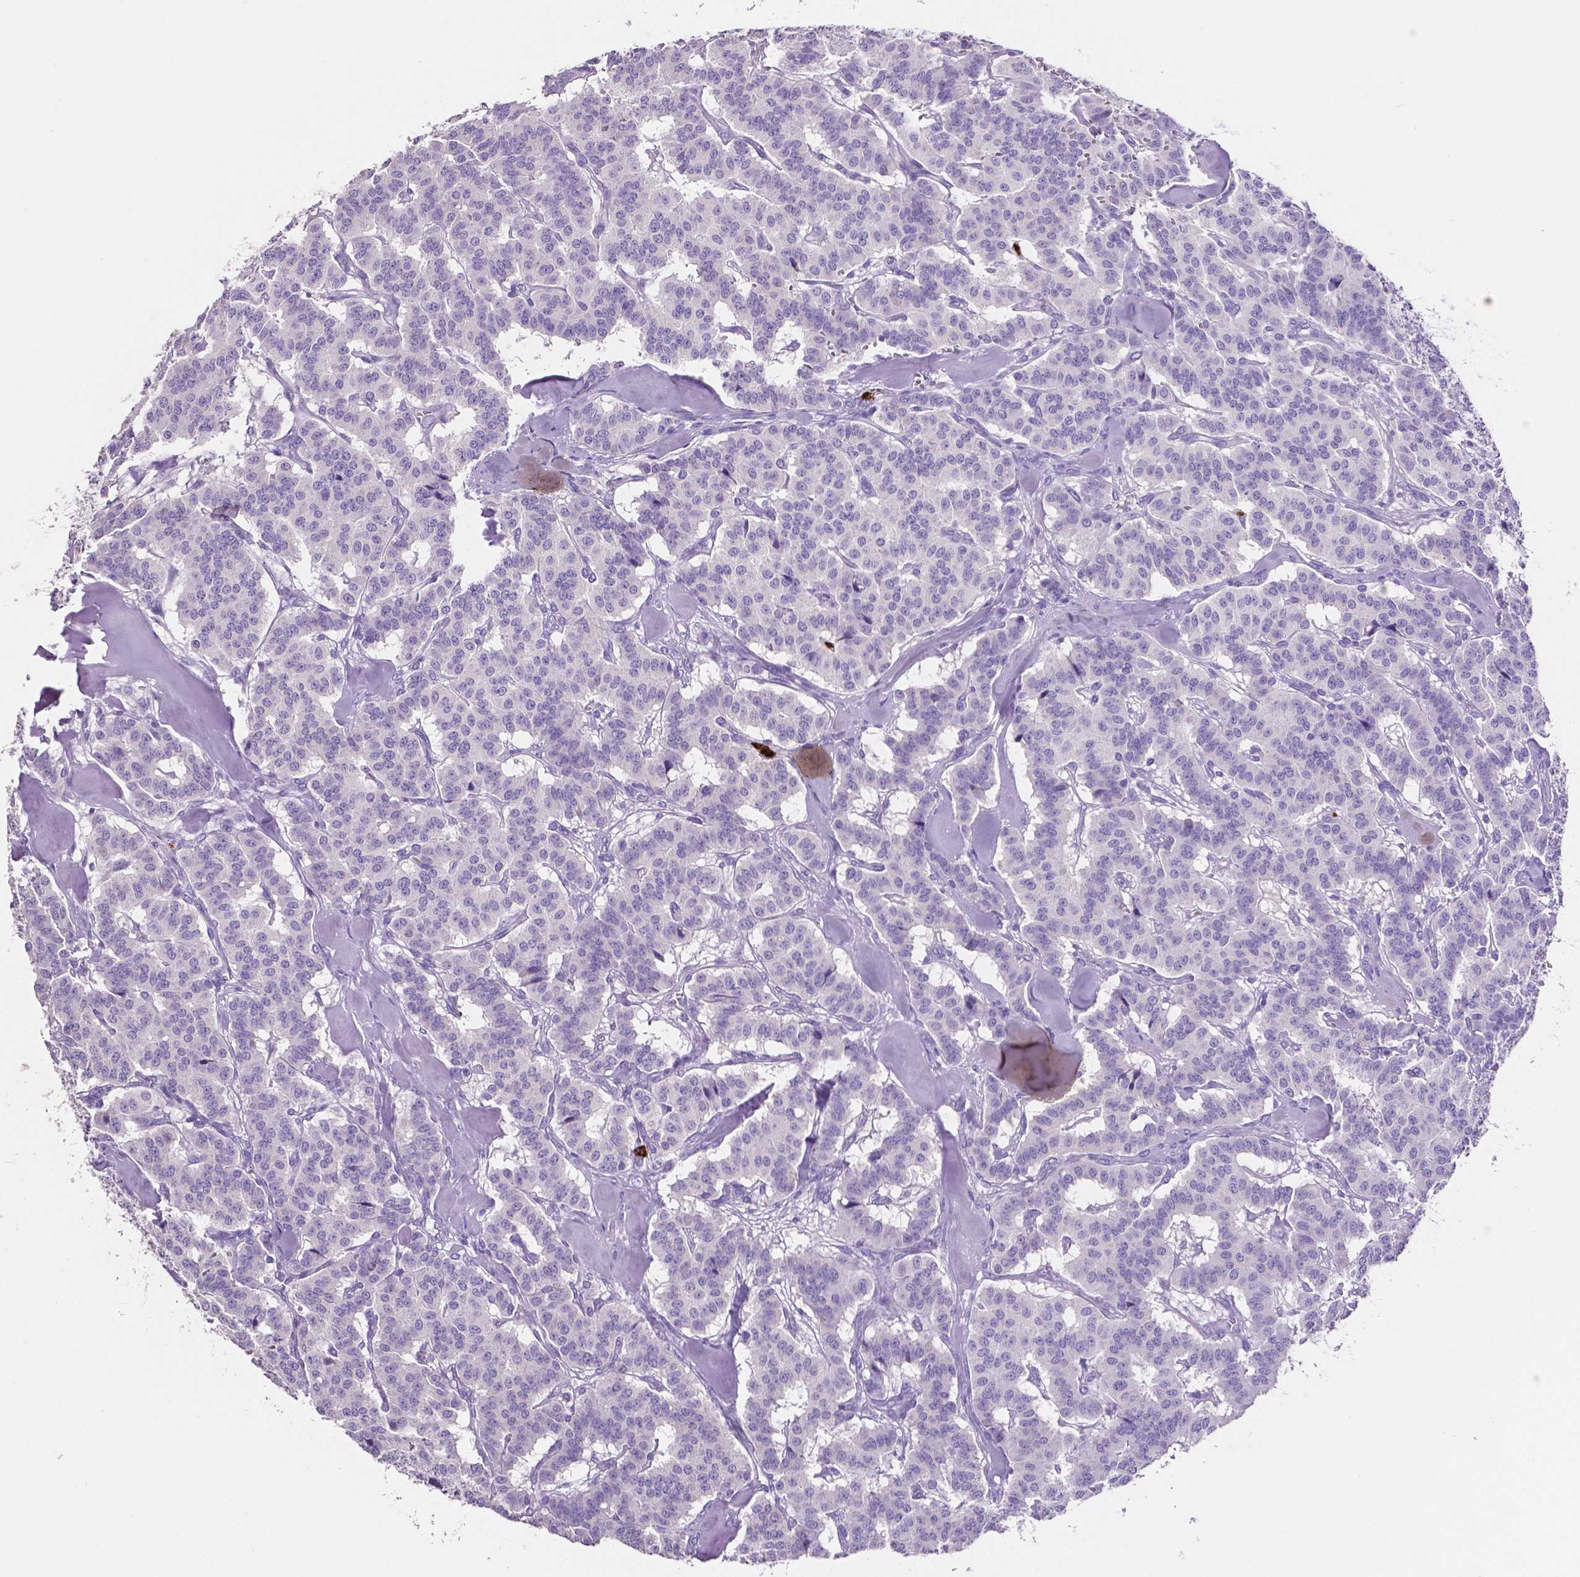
{"staining": {"intensity": "negative", "quantity": "none", "location": "none"}, "tissue": "carcinoid", "cell_type": "Tumor cells", "image_type": "cancer", "snomed": [{"axis": "morphology", "description": "Normal tissue, NOS"}, {"axis": "morphology", "description": "Carcinoid, malignant, NOS"}, {"axis": "topography", "description": "Lung"}], "caption": "The IHC histopathology image has no significant staining in tumor cells of carcinoid (malignant) tissue.", "gene": "MMP9", "patient": {"sex": "female", "age": 46}}